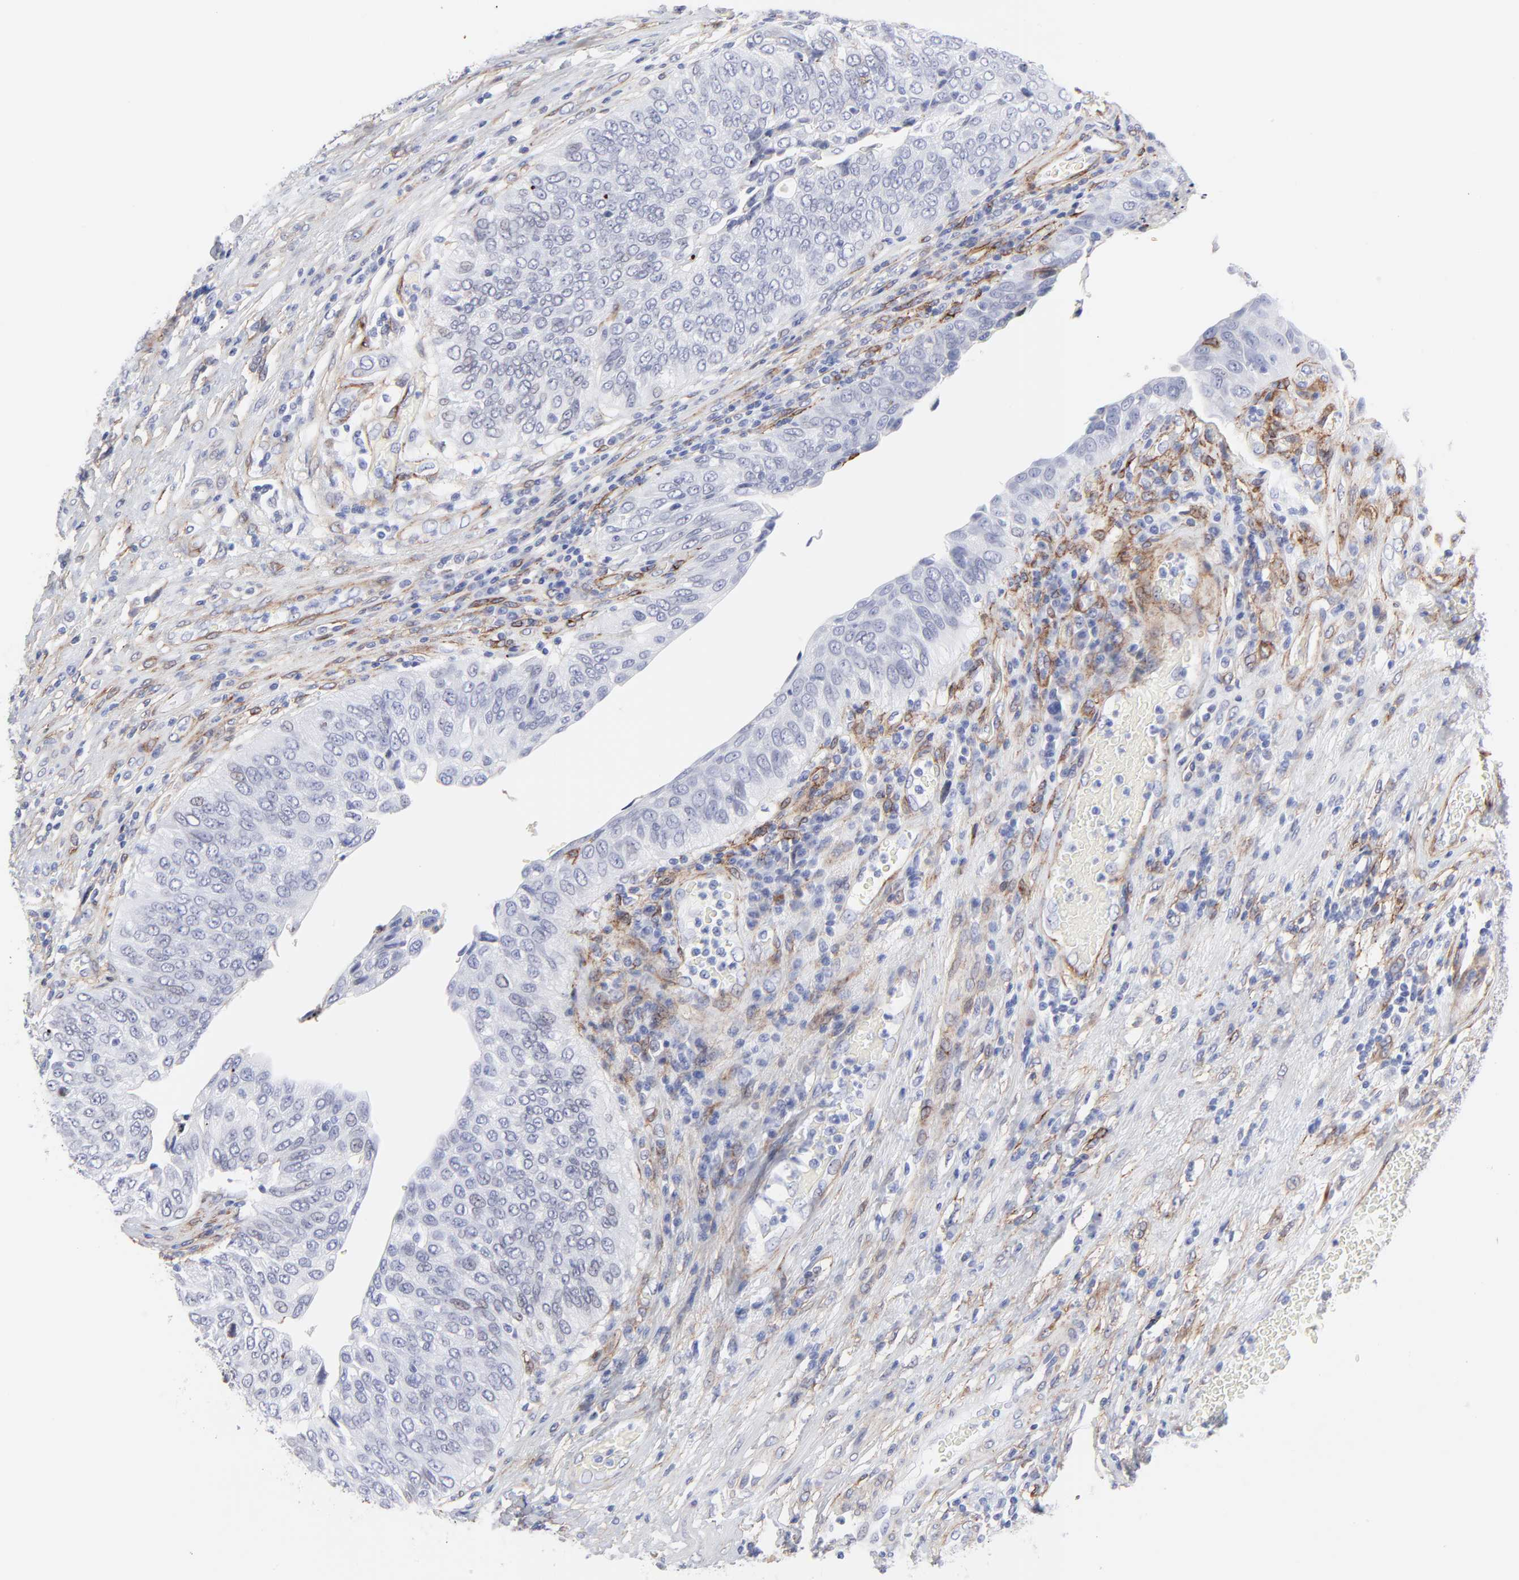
{"staining": {"intensity": "negative", "quantity": "none", "location": "none"}, "tissue": "urothelial cancer", "cell_type": "Tumor cells", "image_type": "cancer", "snomed": [{"axis": "morphology", "description": "Urothelial carcinoma, High grade"}, {"axis": "topography", "description": "Urinary bladder"}], "caption": "This is a photomicrograph of immunohistochemistry staining of high-grade urothelial carcinoma, which shows no expression in tumor cells. (Stains: DAB immunohistochemistry (IHC) with hematoxylin counter stain, Microscopy: brightfield microscopy at high magnification).", "gene": "PDGFRB", "patient": {"sex": "male", "age": 50}}